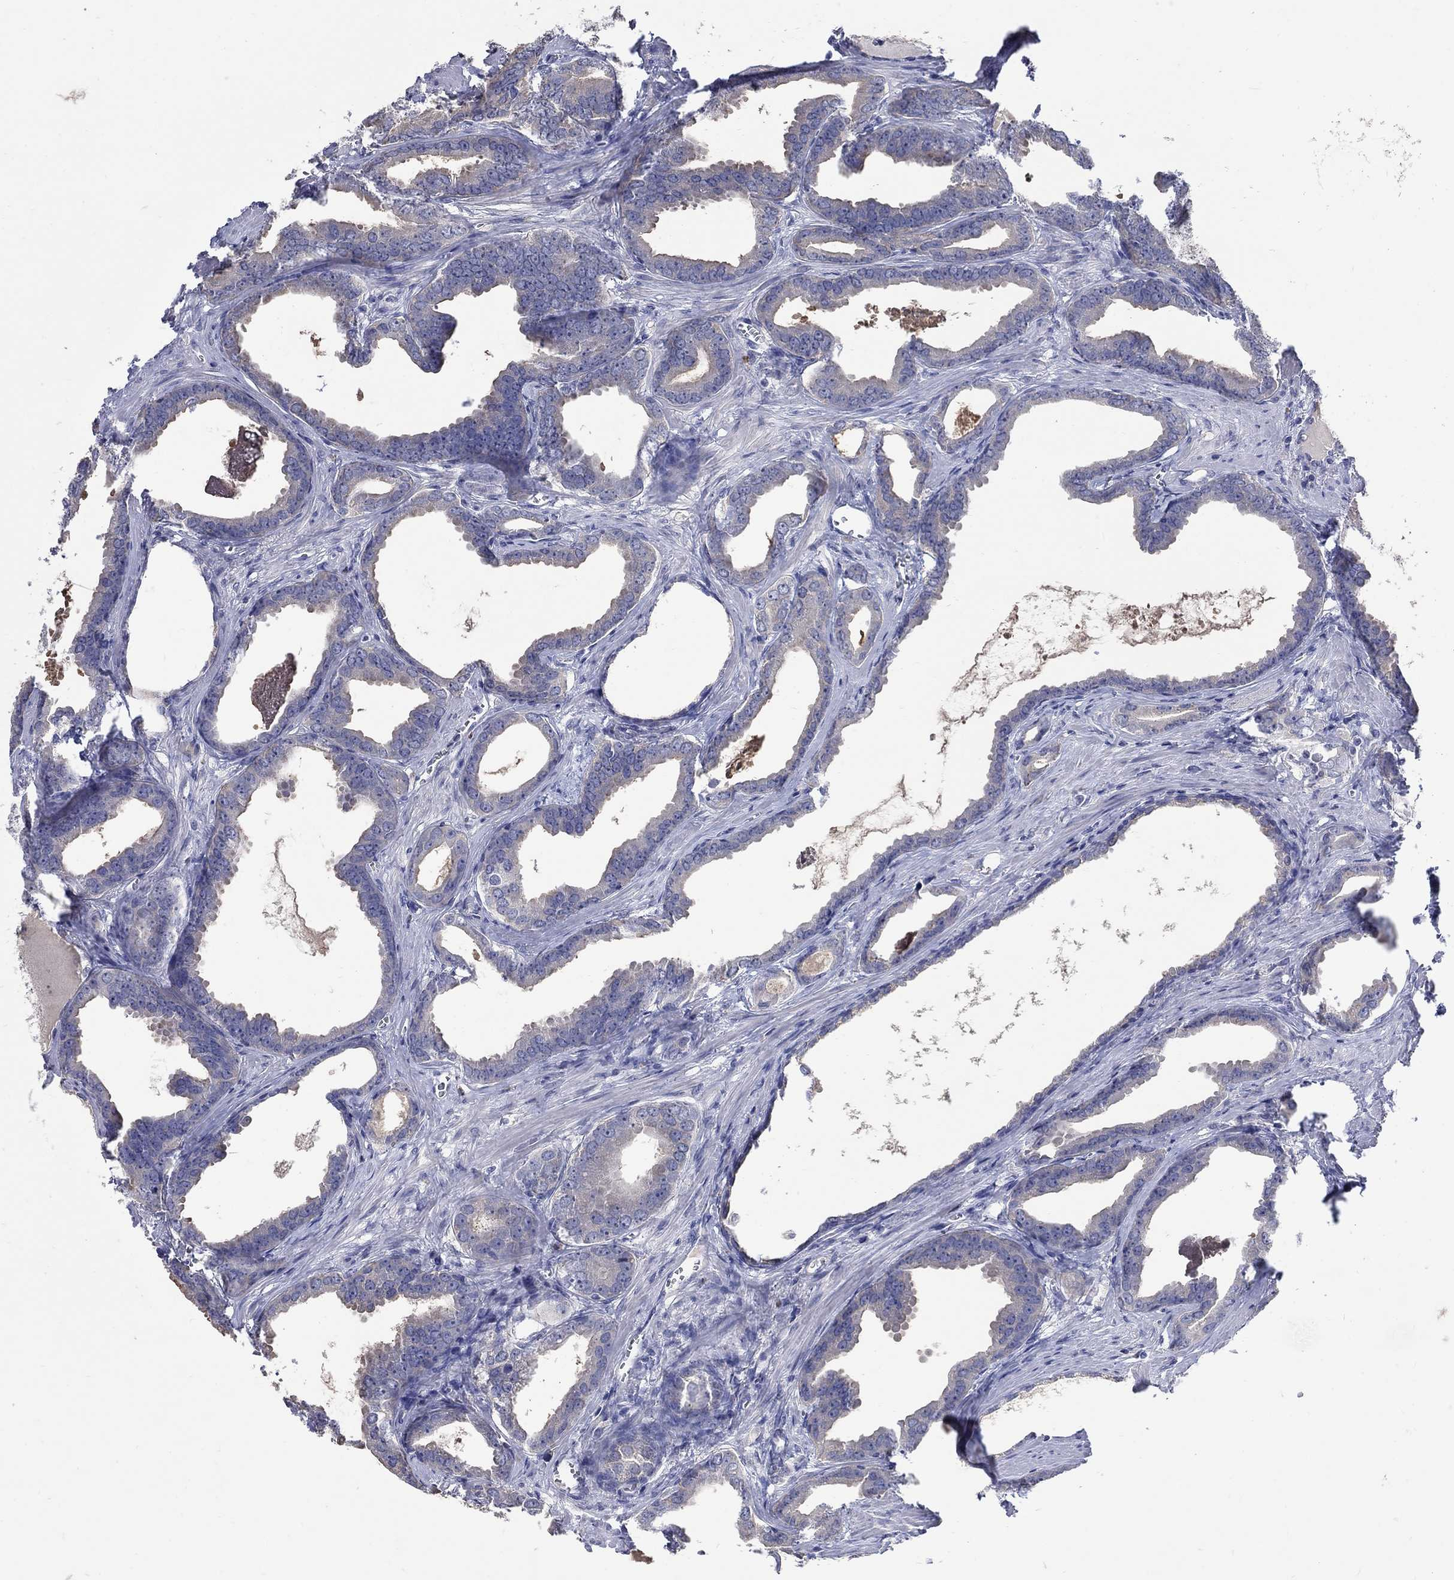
{"staining": {"intensity": "negative", "quantity": "none", "location": "none"}, "tissue": "prostate cancer", "cell_type": "Tumor cells", "image_type": "cancer", "snomed": [{"axis": "morphology", "description": "Adenocarcinoma, NOS"}, {"axis": "topography", "description": "Prostate"}], "caption": "Immunohistochemistry (IHC) image of neoplastic tissue: adenocarcinoma (prostate) stained with DAB displays no significant protein expression in tumor cells. The staining is performed using DAB (3,3'-diaminobenzidine) brown chromogen with nuclei counter-stained in using hematoxylin.", "gene": "CETN1", "patient": {"sex": "male", "age": 66}}